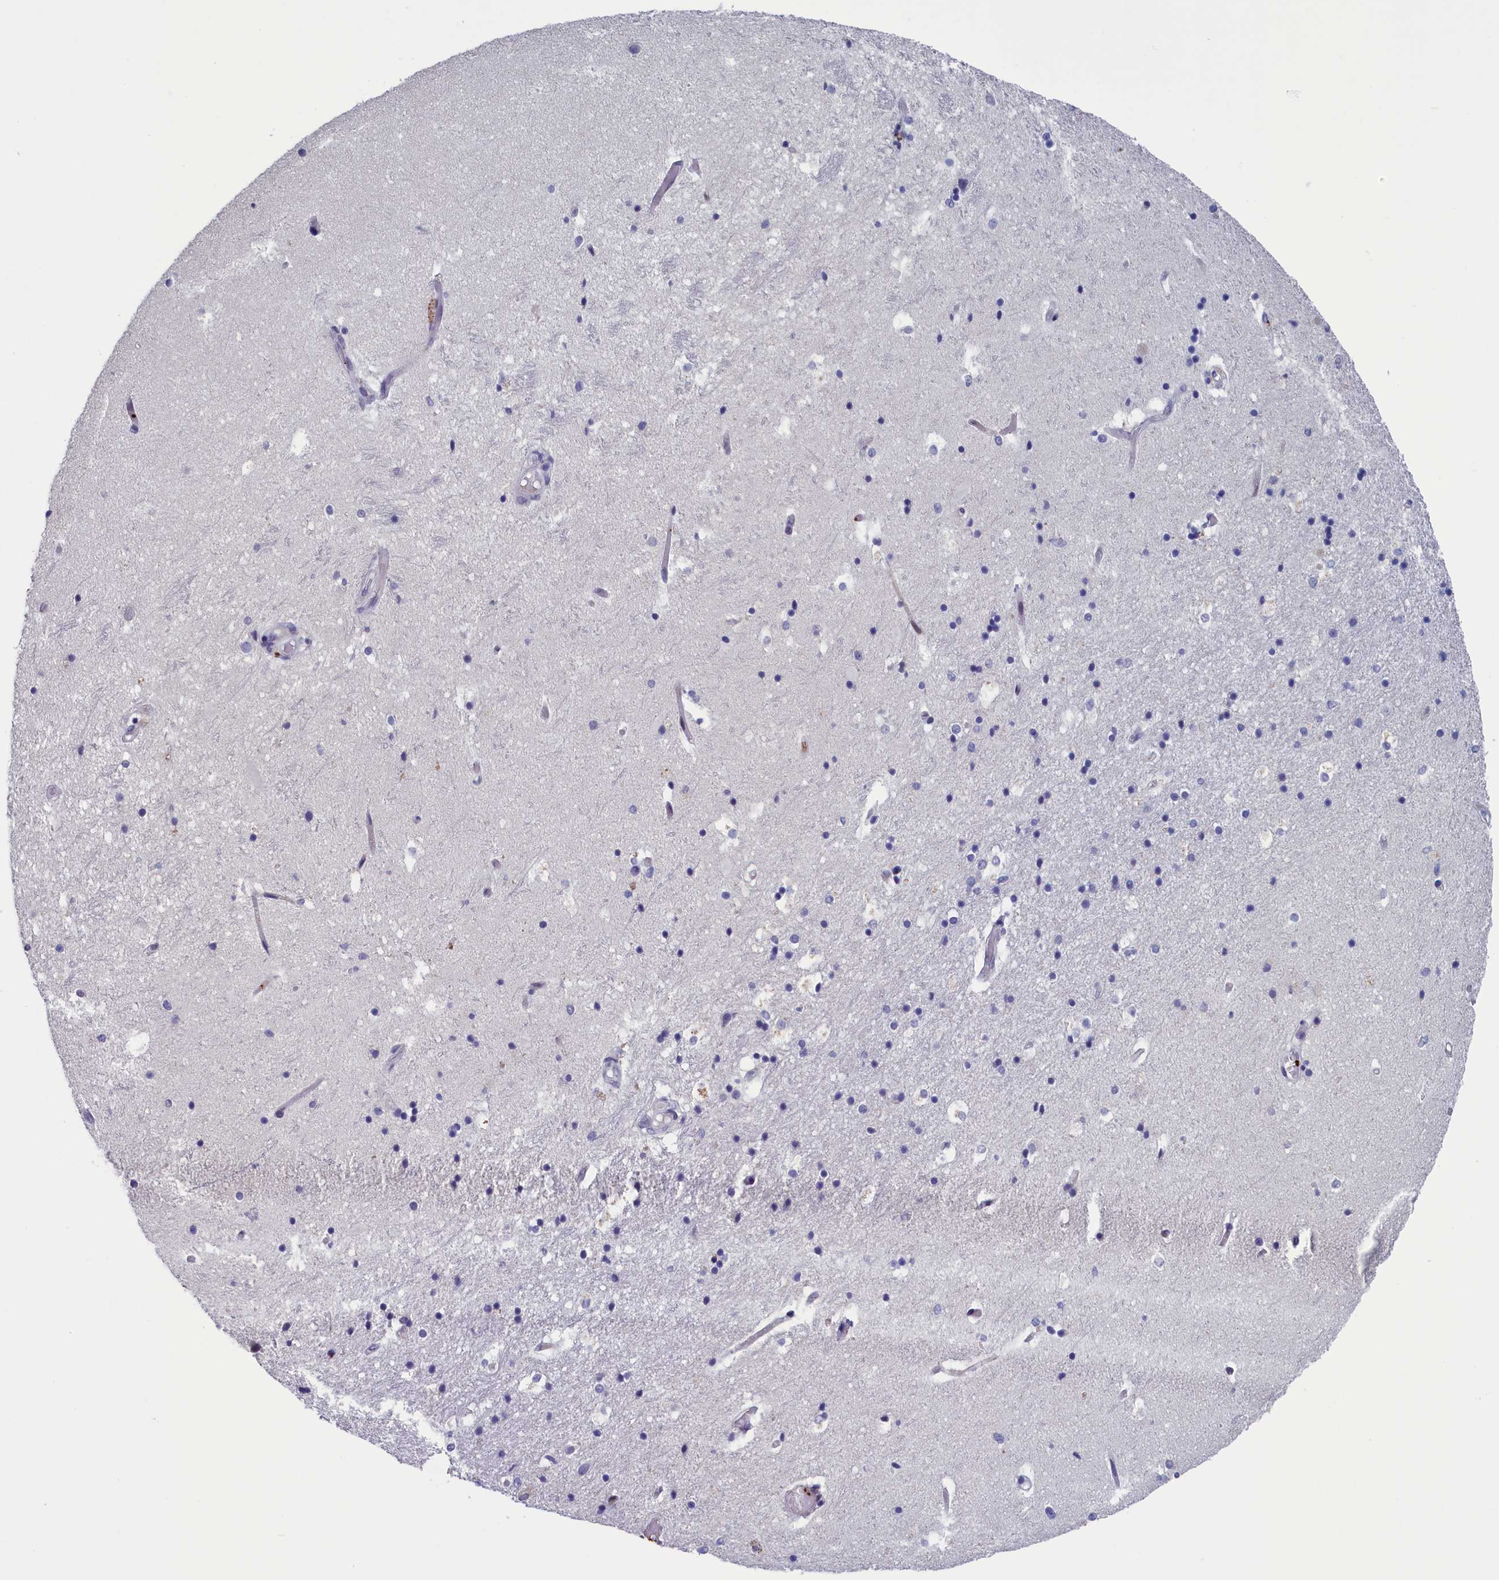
{"staining": {"intensity": "negative", "quantity": "none", "location": "none"}, "tissue": "hippocampus", "cell_type": "Glial cells", "image_type": "normal", "snomed": [{"axis": "morphology", "description": "Normal tissue, NOS"}, {"axis": "topography", "description": "Hippocampus"}], "caption": "An immunohistochemistry (IHC) micrograph of normal hippocampus is shown. There is no staining in glial cells of hippocampus. (DAB immunohistochemistry visualized using brightfield microscopy, high magnification).", "gene": "AIFM2", "patient": {"sex": "female", "age": 52}}